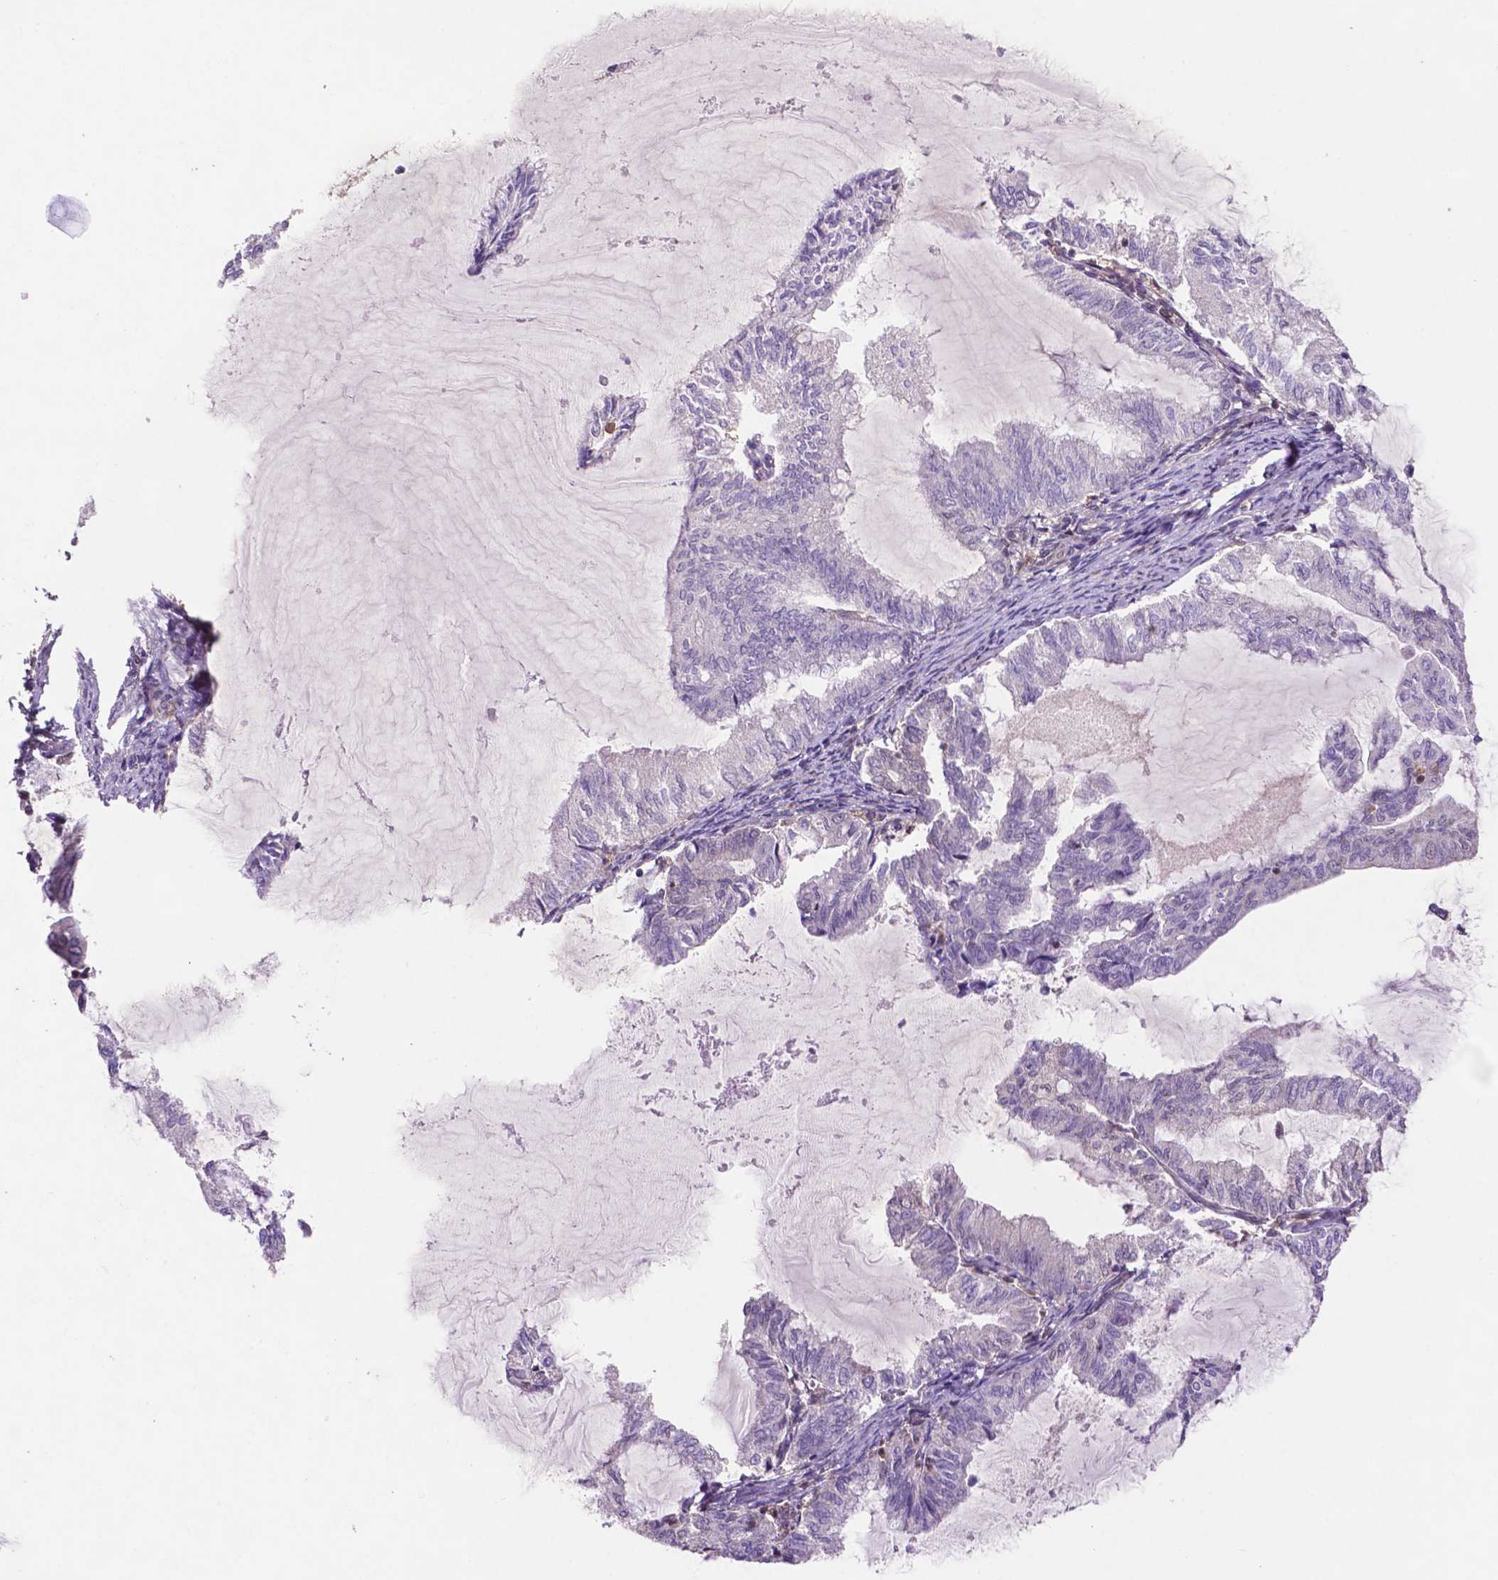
{"staining": {"intensity": "negative", "quantity": "none", "location": "none"}, "tissue": "endometrial cancer", "cell_type": "Tumor cells", "image_type": "cancer", "snomed": [{"axis": "morphology", "description": "Adenocarcinoma, NOS"}, {"axis": "topography", "description": "Endometrium"}], "caption": "Immunohistochemistry (IHC) of human endometrial cancer displays no expression in tumor cells.", "gene": "UBE2L6", "patient": {"sex": "female", "age": 79}}